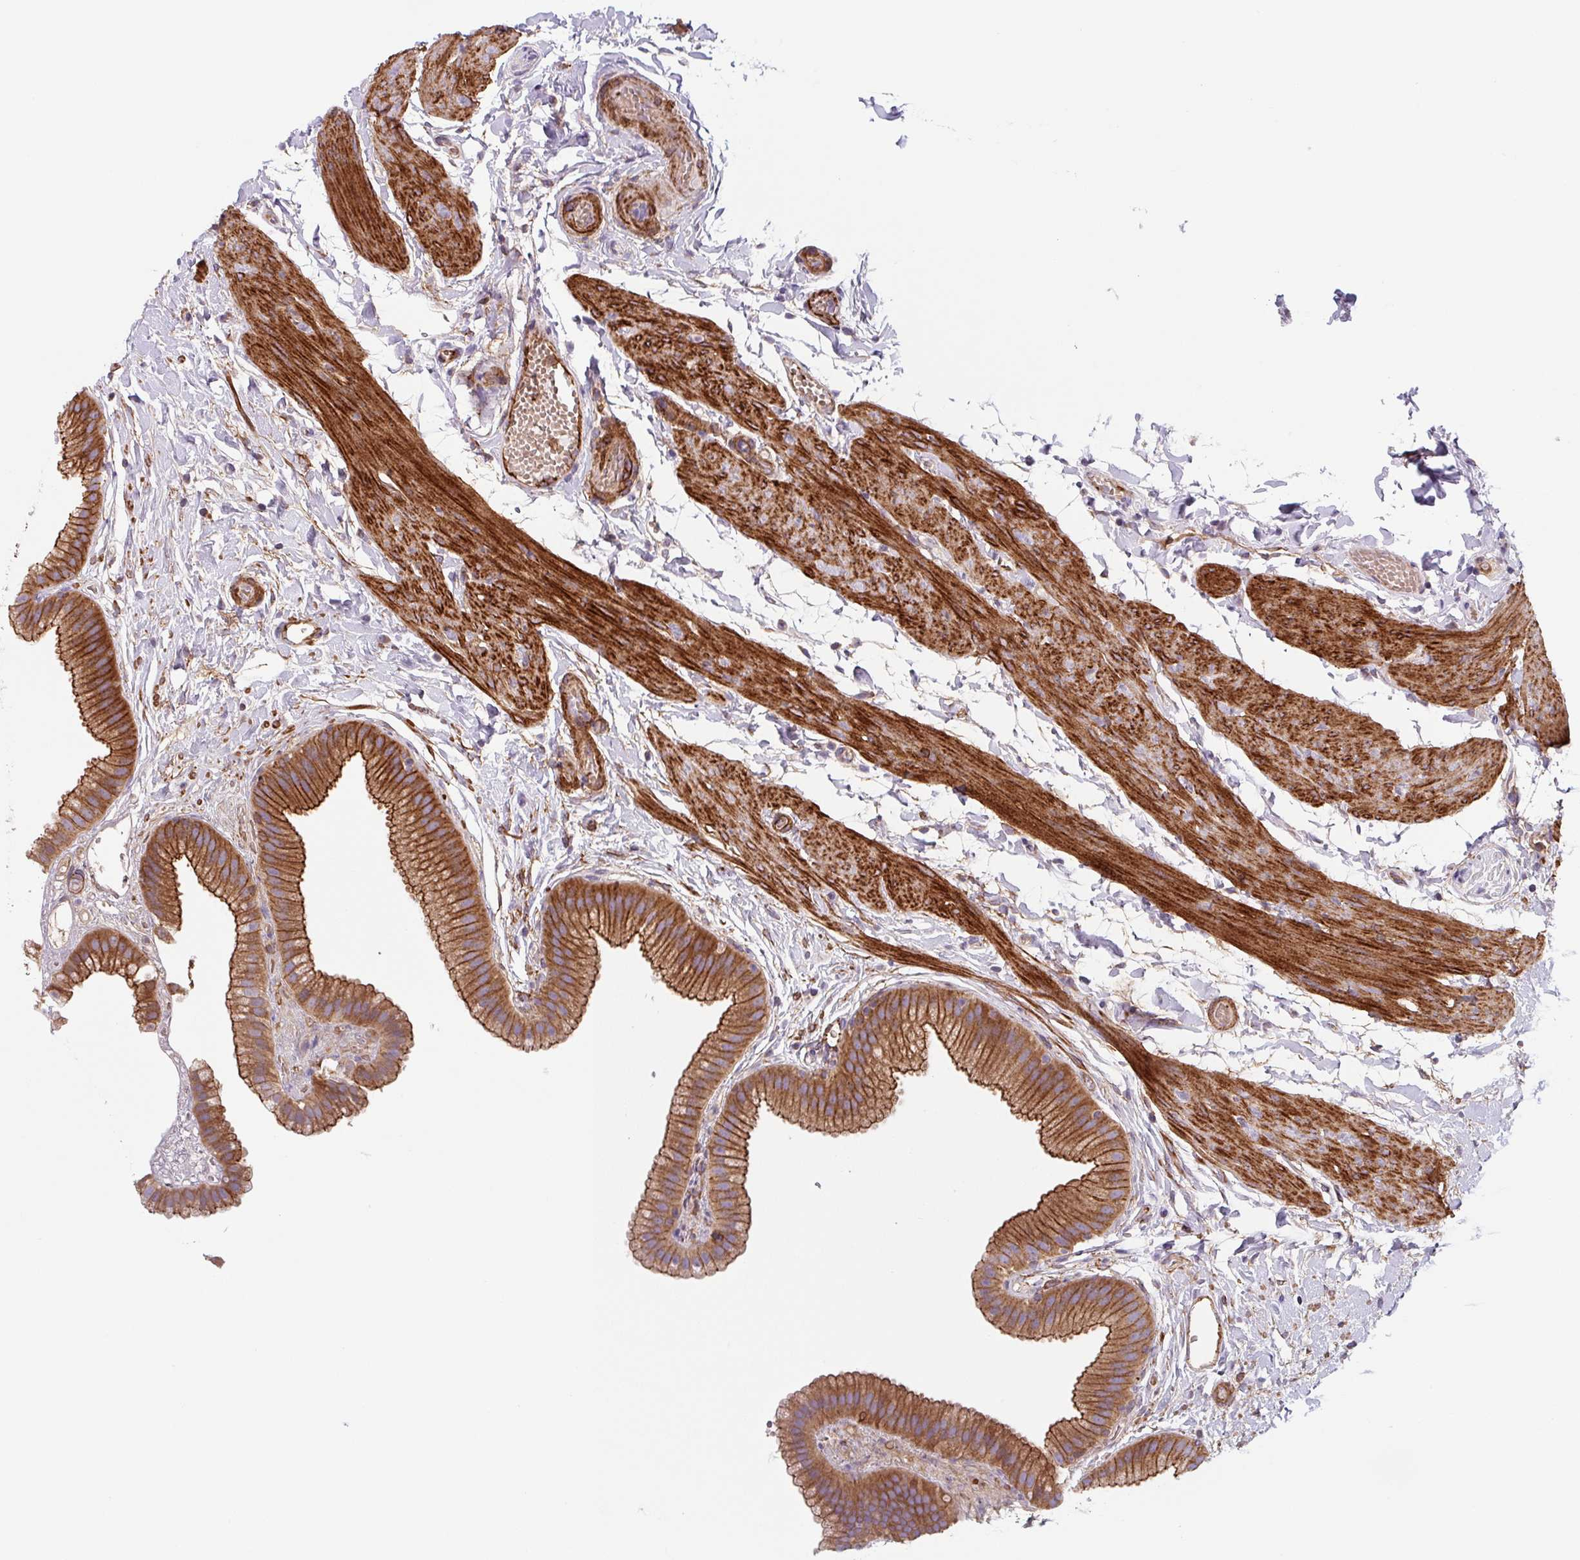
{"staining": {"intensity": "moderate", "quantity": ">75%", "location": "cytoplasmic/membranous"}, "tissue": "gallbladder", "cell_type": "Glandular cells", "image_type": "normal", "snomed": [{"axis": "morphology", "description": "Normal tissue, NOS"}, {"axis": "topography", "description": "Gallbladder"}], "caption": "Immunohistochemistry histopathology image of normal human gallbladder stained for a protein (brown), which displays medium levels of moderate cytoplasmic/membranous positivity in approximately >75% of glandular cells.", "gene": "DHFR2", "patient": {"sex": "female", "age": 63}}